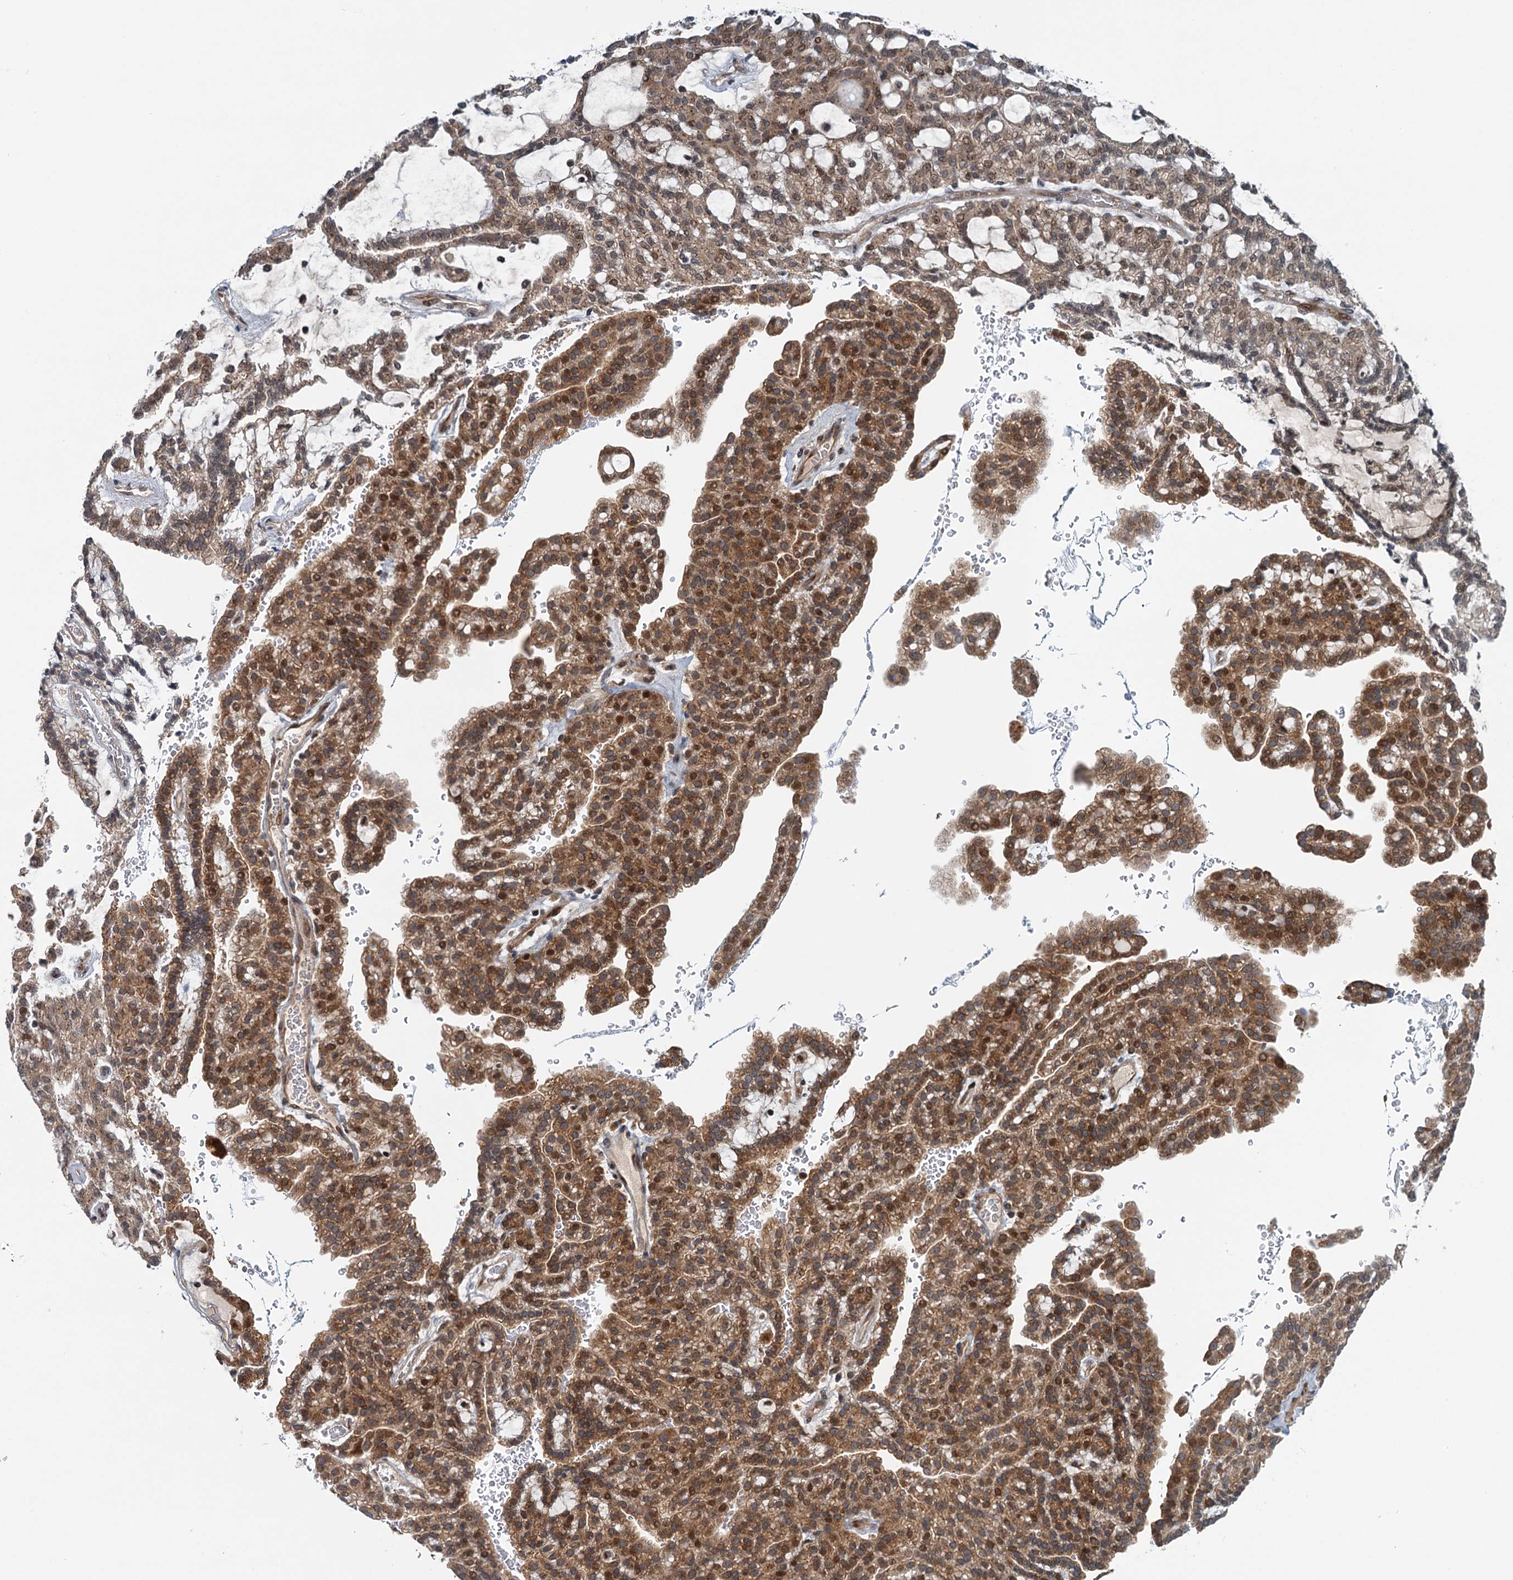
{"staining": {"intensity": "moderate", "quantity": ">75%", "location": "cytoplasmic/membranous,nuclear"}, "tissue": "renal cancer", "cell_type": "Tumor cells", "image_type": "cancer", "snomed": [{"axis": "morphology", "description": "Adenocarcinoma, NOS"}, {"axis": "topography", "description": "Kidney"}], "caption": "This is an image of immunohistochemistry (IHC) staining of renal adenocarcinoma, which shows moderate expression in the cytoplasmic/membranous and nuclear of tumor cells.", "gene": "DYNC2I2", "patient": {"sex": "male", "age": 63}}